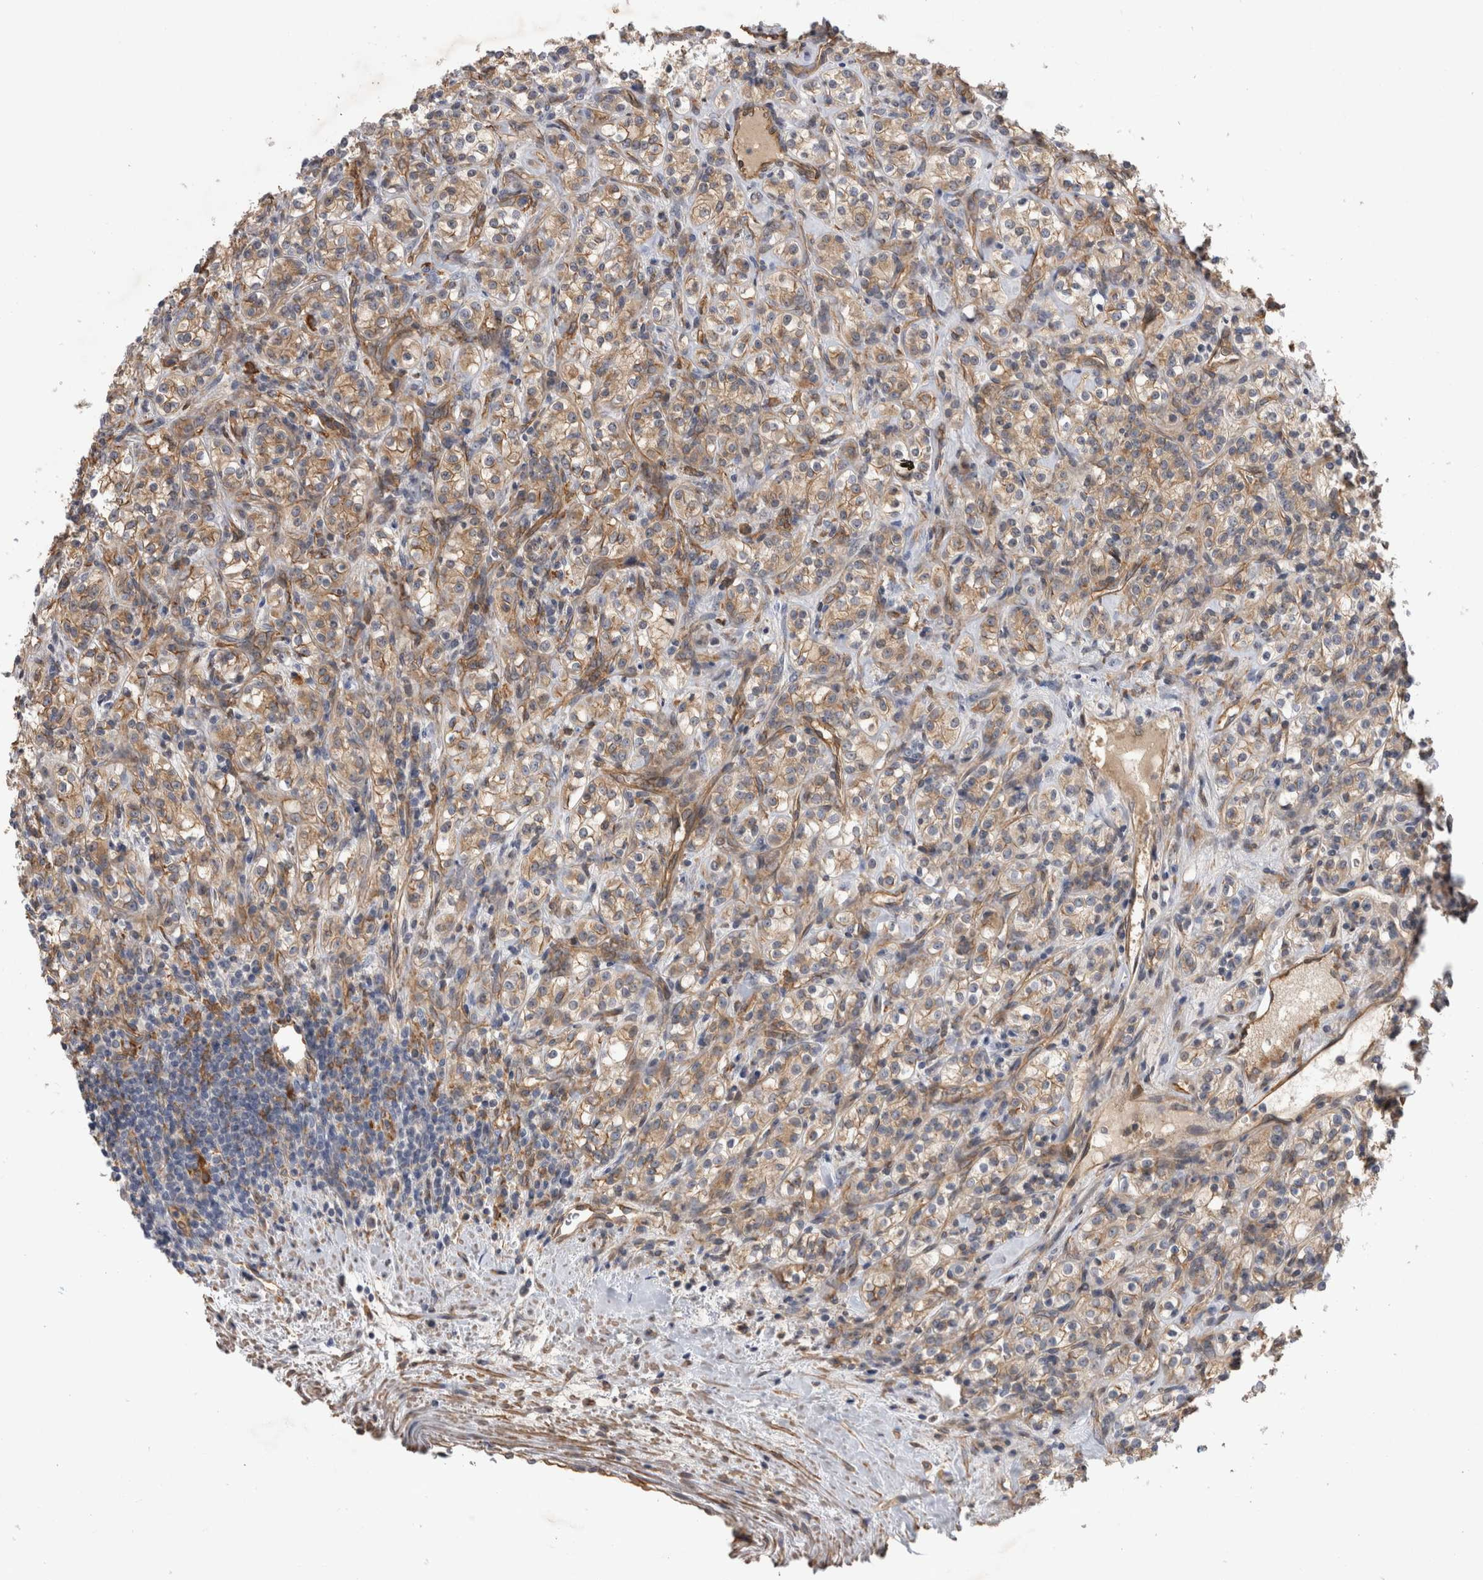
{"staining": {"intensity": "weak", "quantity": ">75%", "location": "cytoplasmic/membranous"}, "tissue": "renal cancer", "cell_type": "Tumor cells", "image_type": "cancer", "snomed": [{"axis": "morphology", "description": "Adenocarcinoma, NOS"}, {"axis": "topography", "description": "Kidney"}], "caption": "Immunohistochemical staining of human renal cancer (adenocarcinoma) demonstrates low levels of weak cytoplasmic/membranous positivity in about >75% of tumor cells. The staining was performed using DAB (3,3'-diaminobenzidine) to visualize the protein expression in brown, while the nuclei were stained in blue with hematoxylin (Magnification: 20x).", "gene": "ANKFY1", "patient": {"sex": "male", "age": 77}}